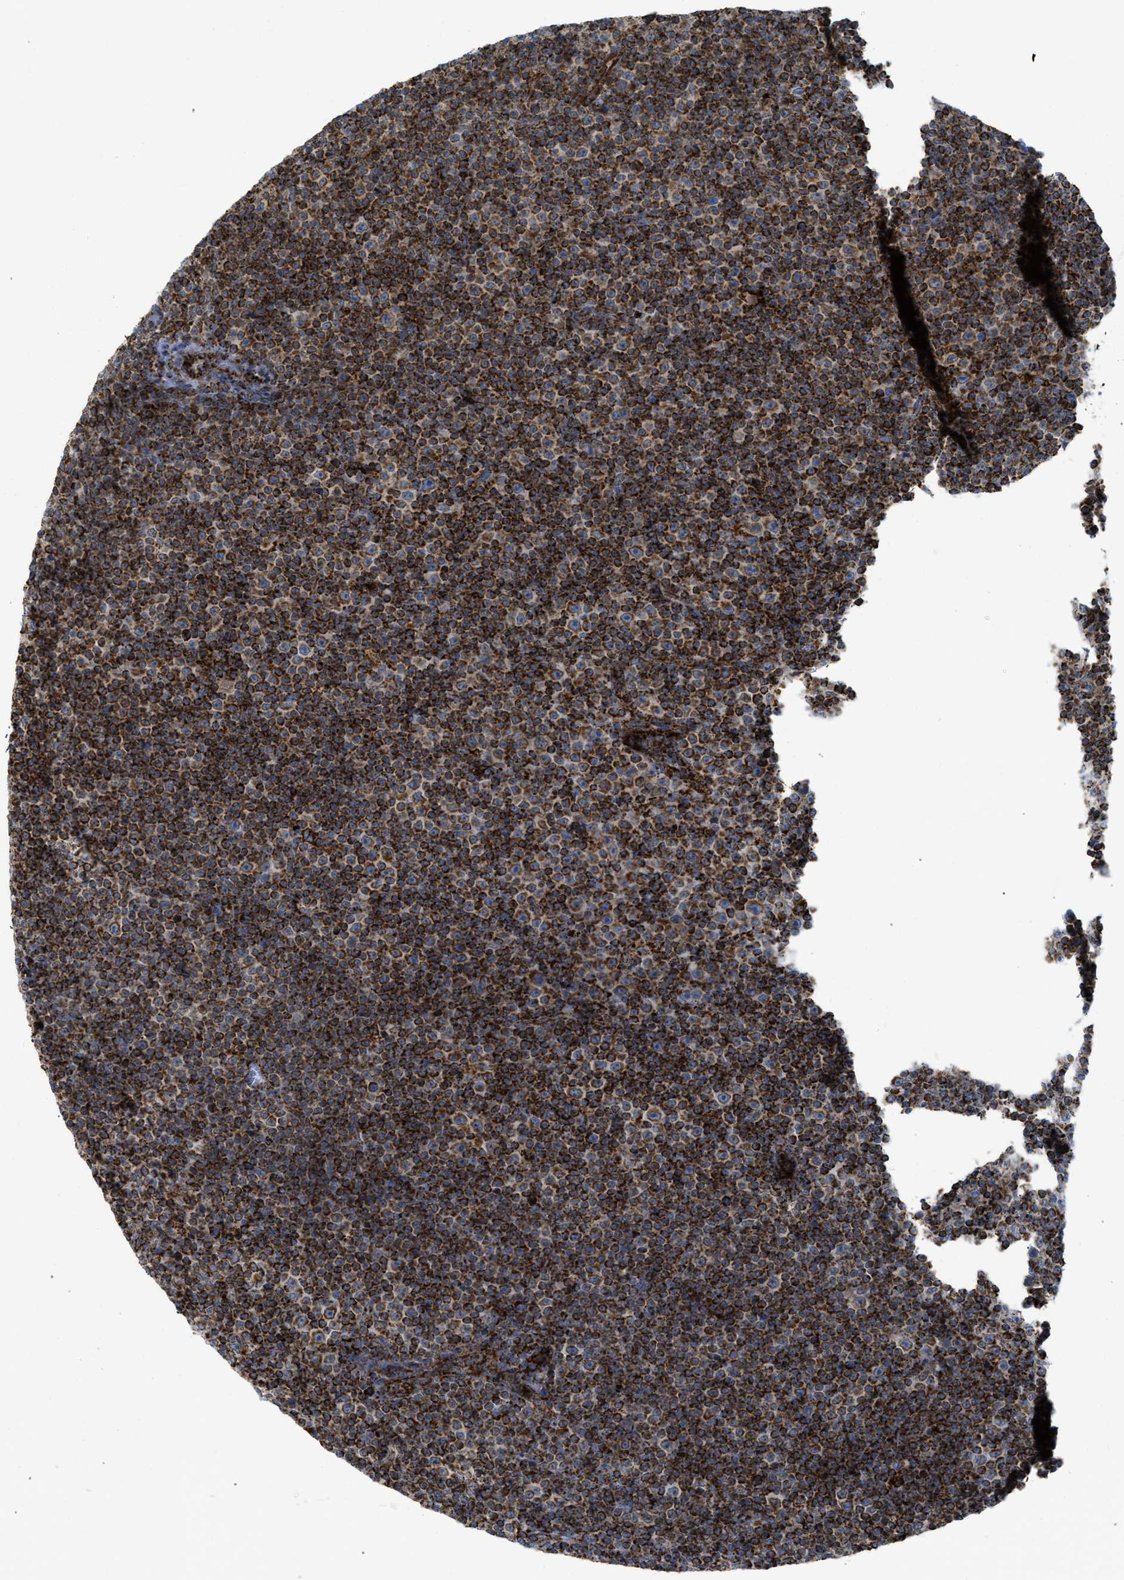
{"staining": {"intensity": "strong", "quantity": ">75%", "location": "cytoplasmic/membranous"}, "tissue": "lymphoma", "cell_type": "Tumor cells", "image_type": "cancer", "snomed": [{"axis": "morphology", "description": "Malignant lymphoma, non-Hodgkin's type, Low grade"}, {"axis": "topography", "description": "Lymph node"}], "caption": "Immunohistochemical staining of lymphoma reveals strong cytoplasmic/membranous protein positivity in about >75% of tumor cells.", "gene": "SQOR", "patient": {"sex": "female", "age": 67}}